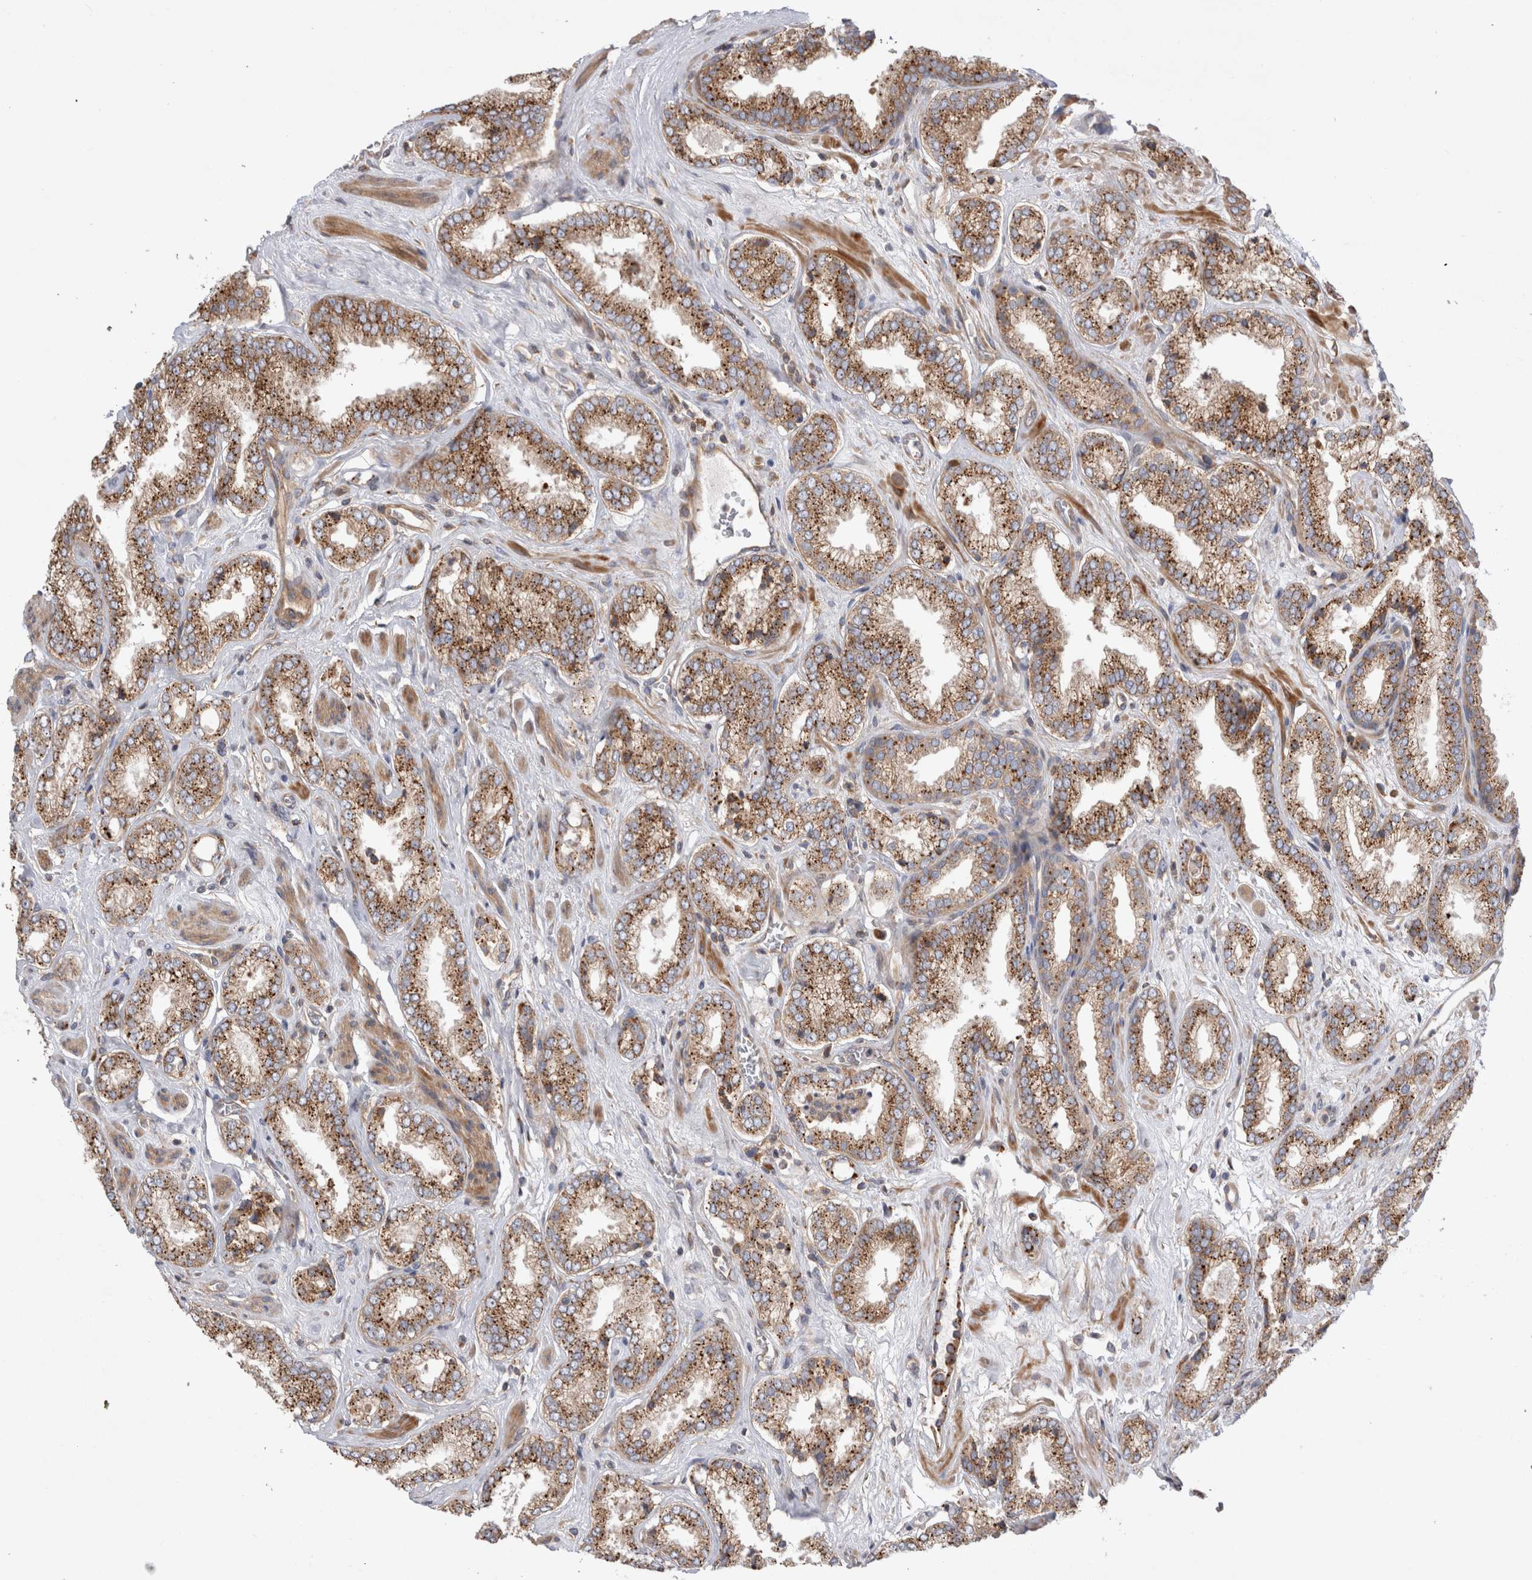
{"staining": {"intensity": "strong", "quantity": ">75%", "location": "cytoplasmic/membranous"}, "tissue": "prostate cancer", "cell_type": "Tumor cells", "image_type": "cancer", "snomed": [{"axis": "morphology", "description": "Adenocarcinoma, Low grade"}, {"axis": "topography", "description": "Prostate"}], "caption": "Immunohistochemical staining of prostate cancer (adenocarcinoma (low-grade)) exhibits high levels of strong cytoplasmic/membranous protein positivity in about >75% of tumor cells.", "gene": "PDCD10", "patient": {"sex": "male", "age": 62}}